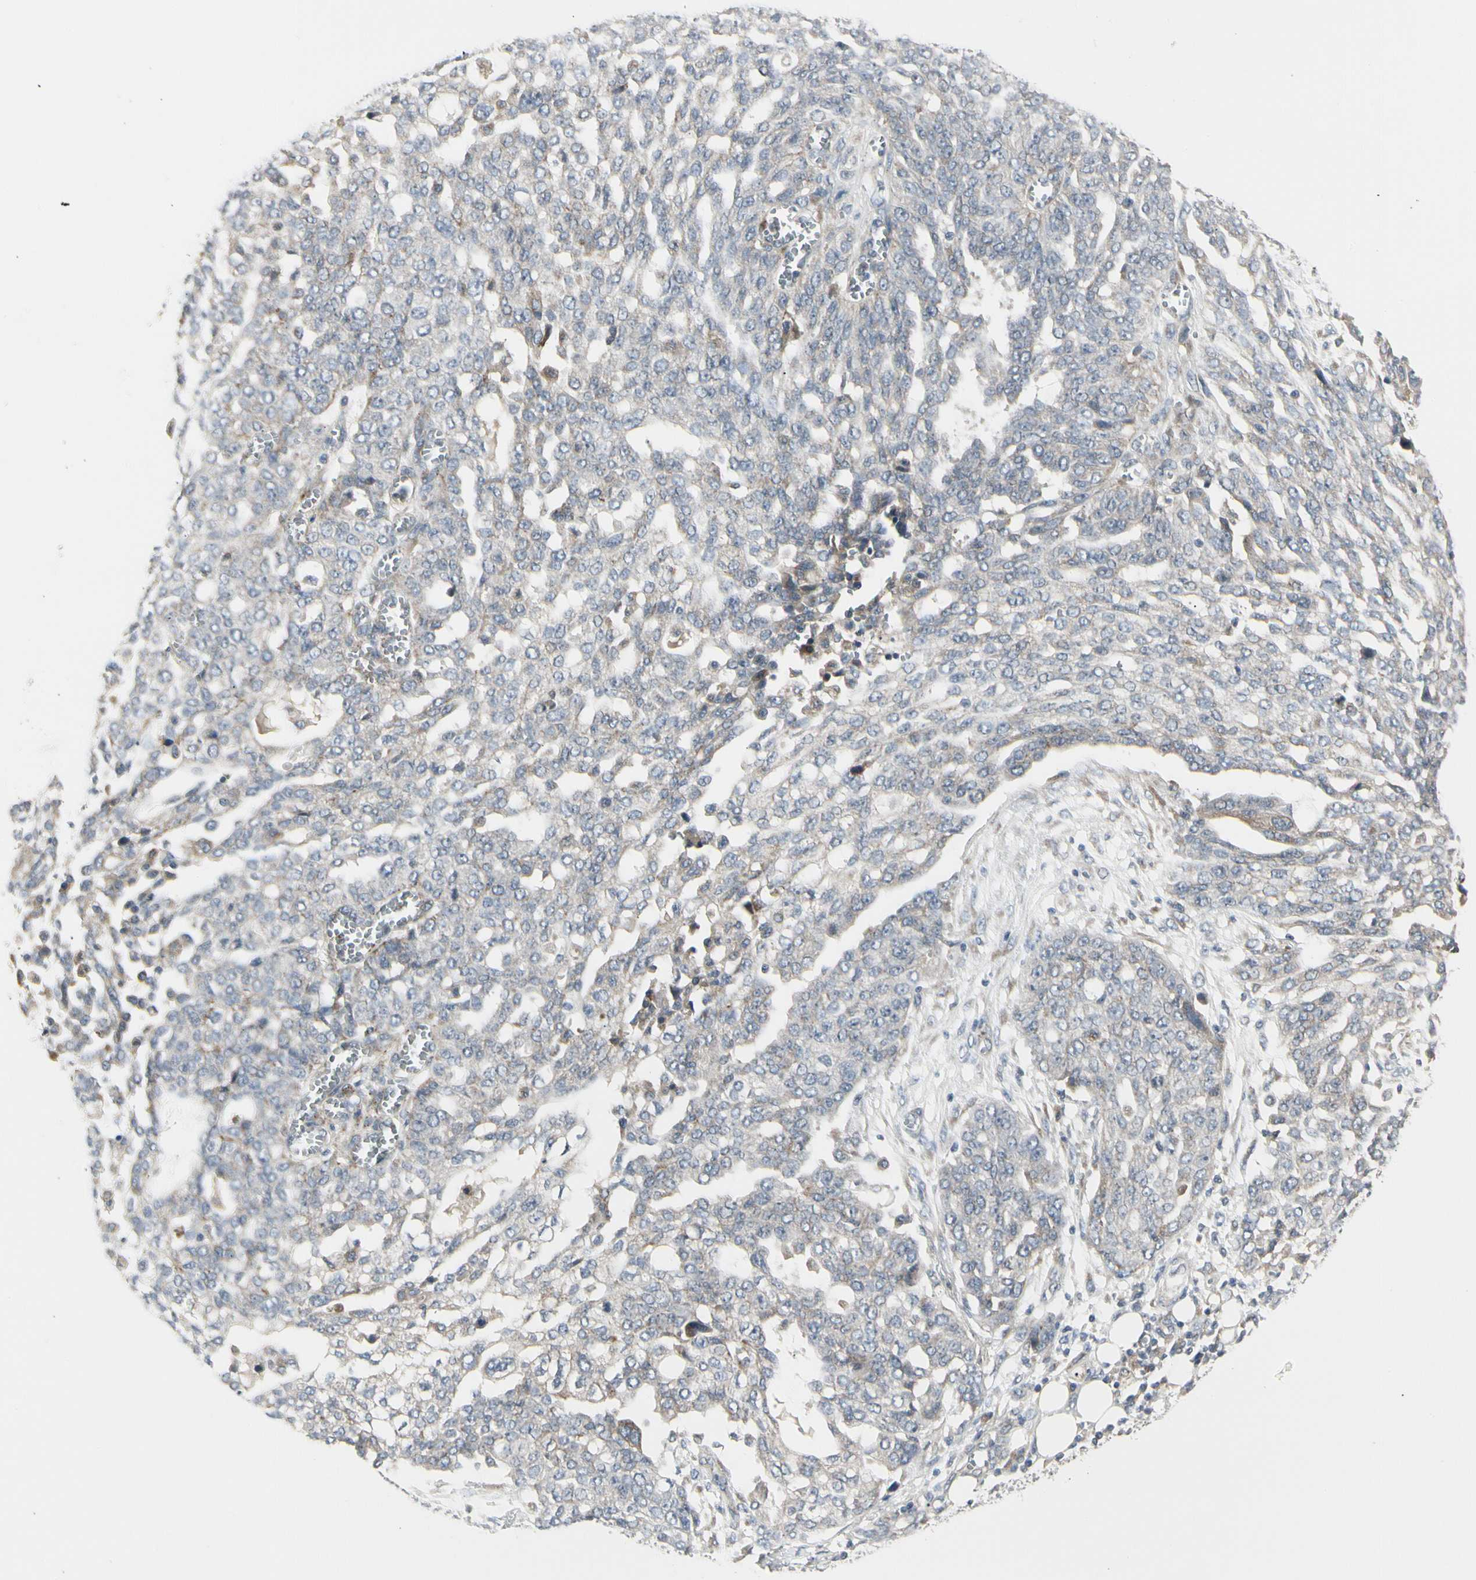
{"staining": {"intensity": "weak", "quantity": "<25%", "location": "cytoplasmic/membranous"}, "tissue": "ovarian cancer", "cell_type": "Tumor cells", "image_type": "cancer", "snomed": [{"axis": "morphology", "description": "Cystadenocarcinoma, serous, NOS"}, {"axis": "topography", "description": "Soft tissue"}, {"axis": "topography", "description": "Ovary"}], "caption": "The IHC photomicrograph has no significant staining in tumor cells of ovarian cancer (serous cystadenocarcinoma) tissue.", "gene": "GRN", "patient": {"sex": "female", "age": 57}}